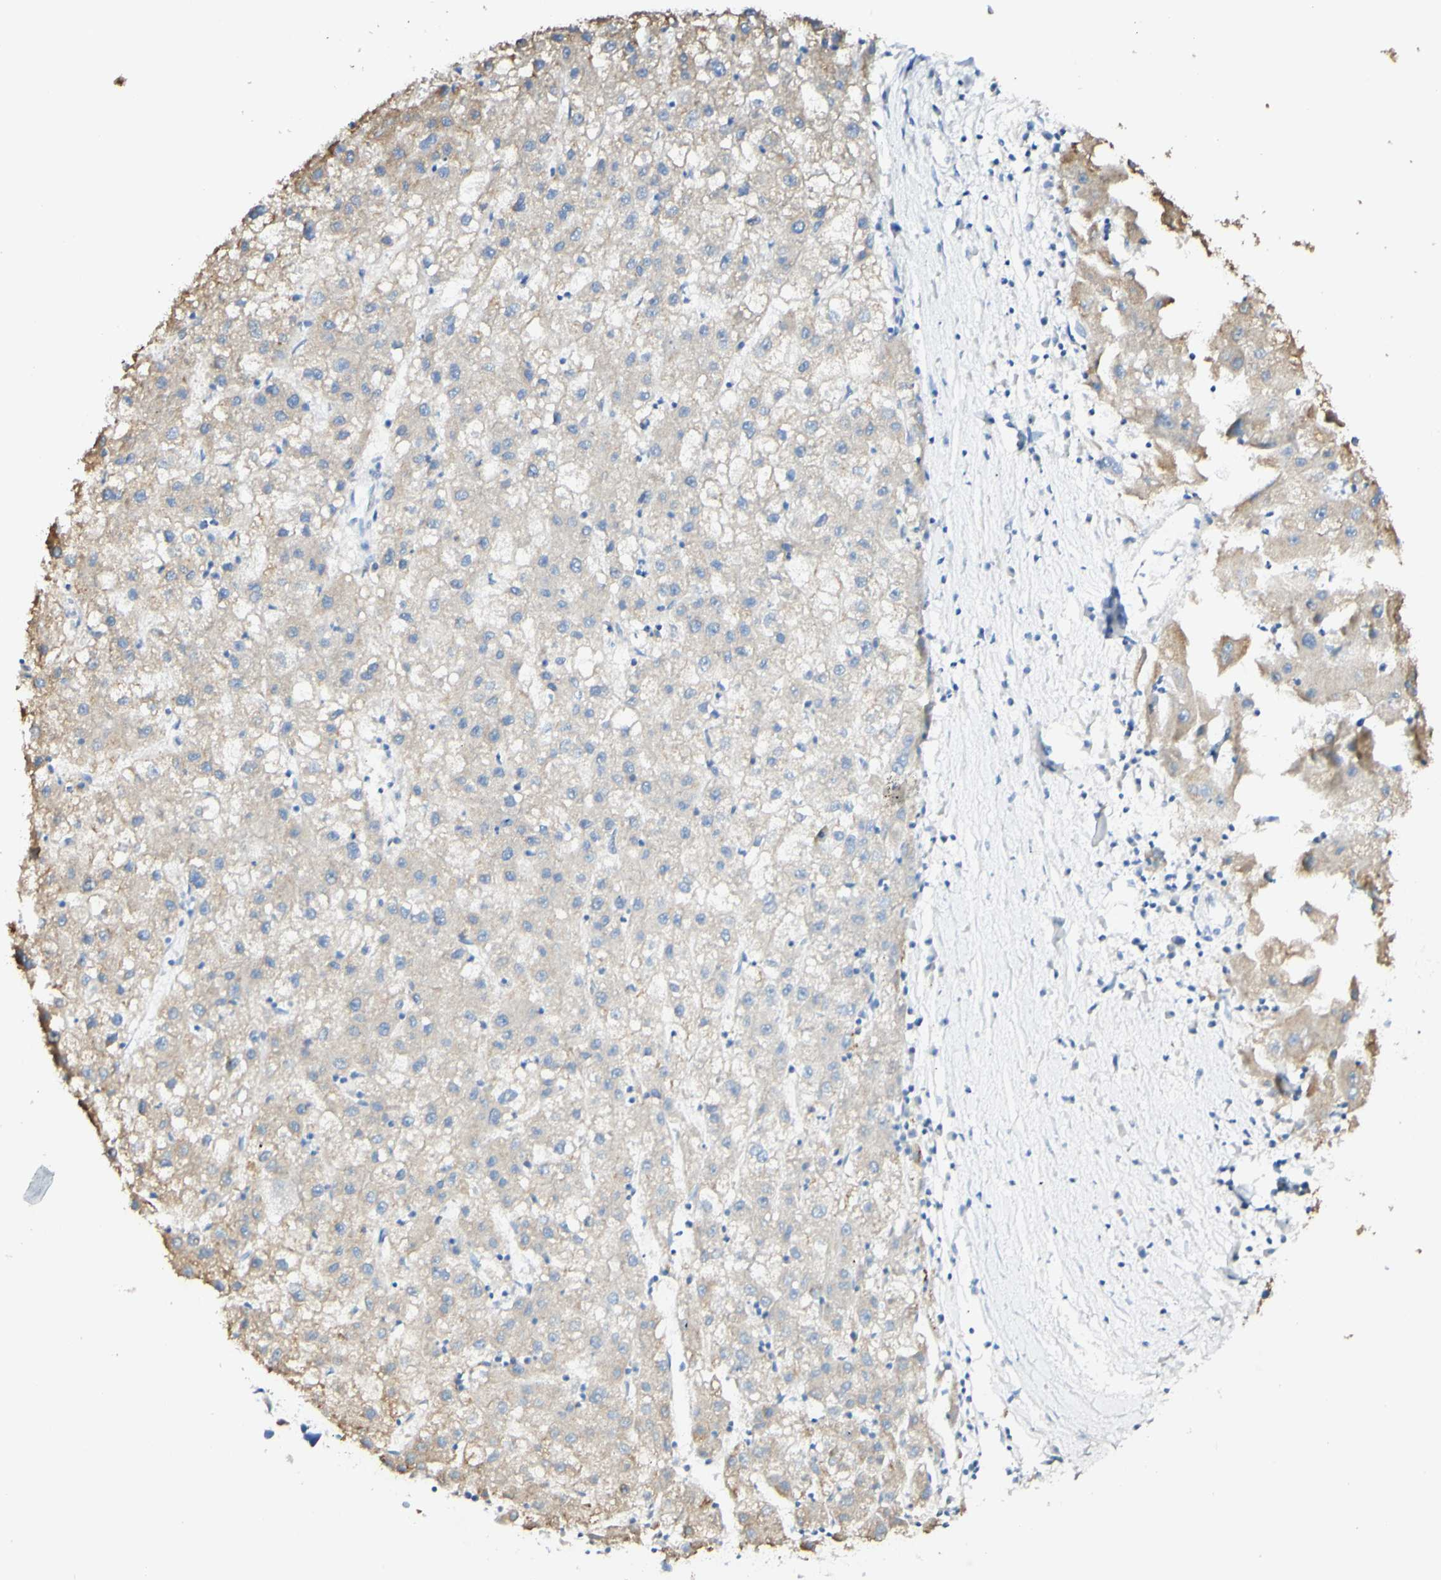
{"staining": {"intensity": "weak", "quantity": ">75%", "location": "cytoplasmic/membranous"}, "tissue": "liver cancer", "cell_type": "Tumor cells", "image_type": "cancer", "snomed": [{"axis": "morphology", "description": "Carcinoma, Hepatocellular, NOS"}, {"axis": "topography", "description": "Liver"}], "caption": "Immunohistochemical staining of human liver hepatocellular carcinoma displays low levels of weak cytoplasmic/membranous protein expression in about >75% of tumor cells. (Brightfield microscopy of DAB IHC at high magnification).", "gene": "FGF4", "patient": {"sex": "male", "age": 72}}